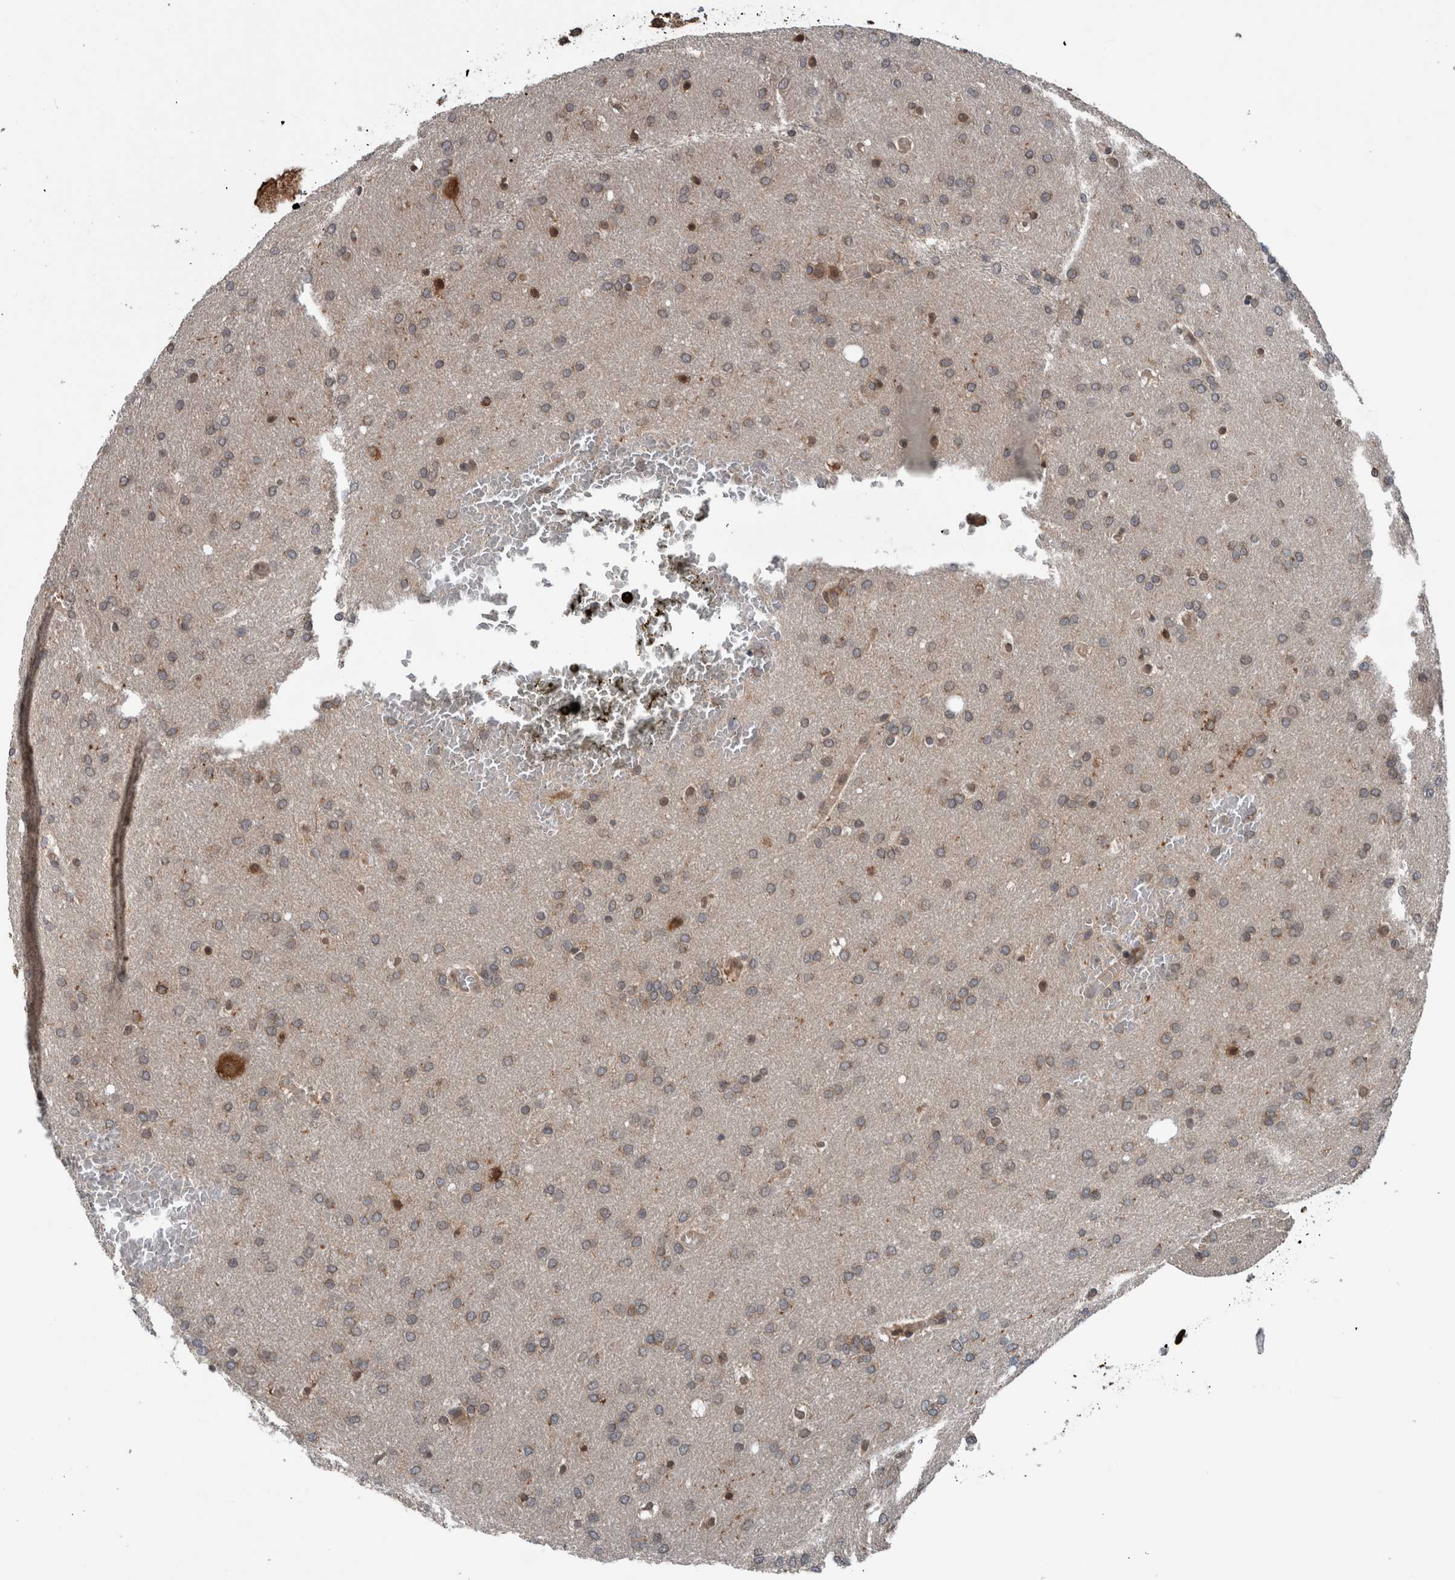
{"staining": {"intensity": "weak", "quantity": ">75%", "location": "cytoplasmic/membranous"}, "tissue": "glioma", "cell_type": "Tumor cells", "image_type": "cancer", "snomed": [{"axis": "morphology", "description": "Glioma, malignant, Low grade"}, {"axis": "topography", "description": "Brain"}], "caption": "The image demonstrates staining of malignant glioma (low-grade), revealing weak cytoplasmic/membranous protein positivity (brown color) within tumor cells.", "gene": "ENY2", "patient": {"sex": "female", "age": 37}}